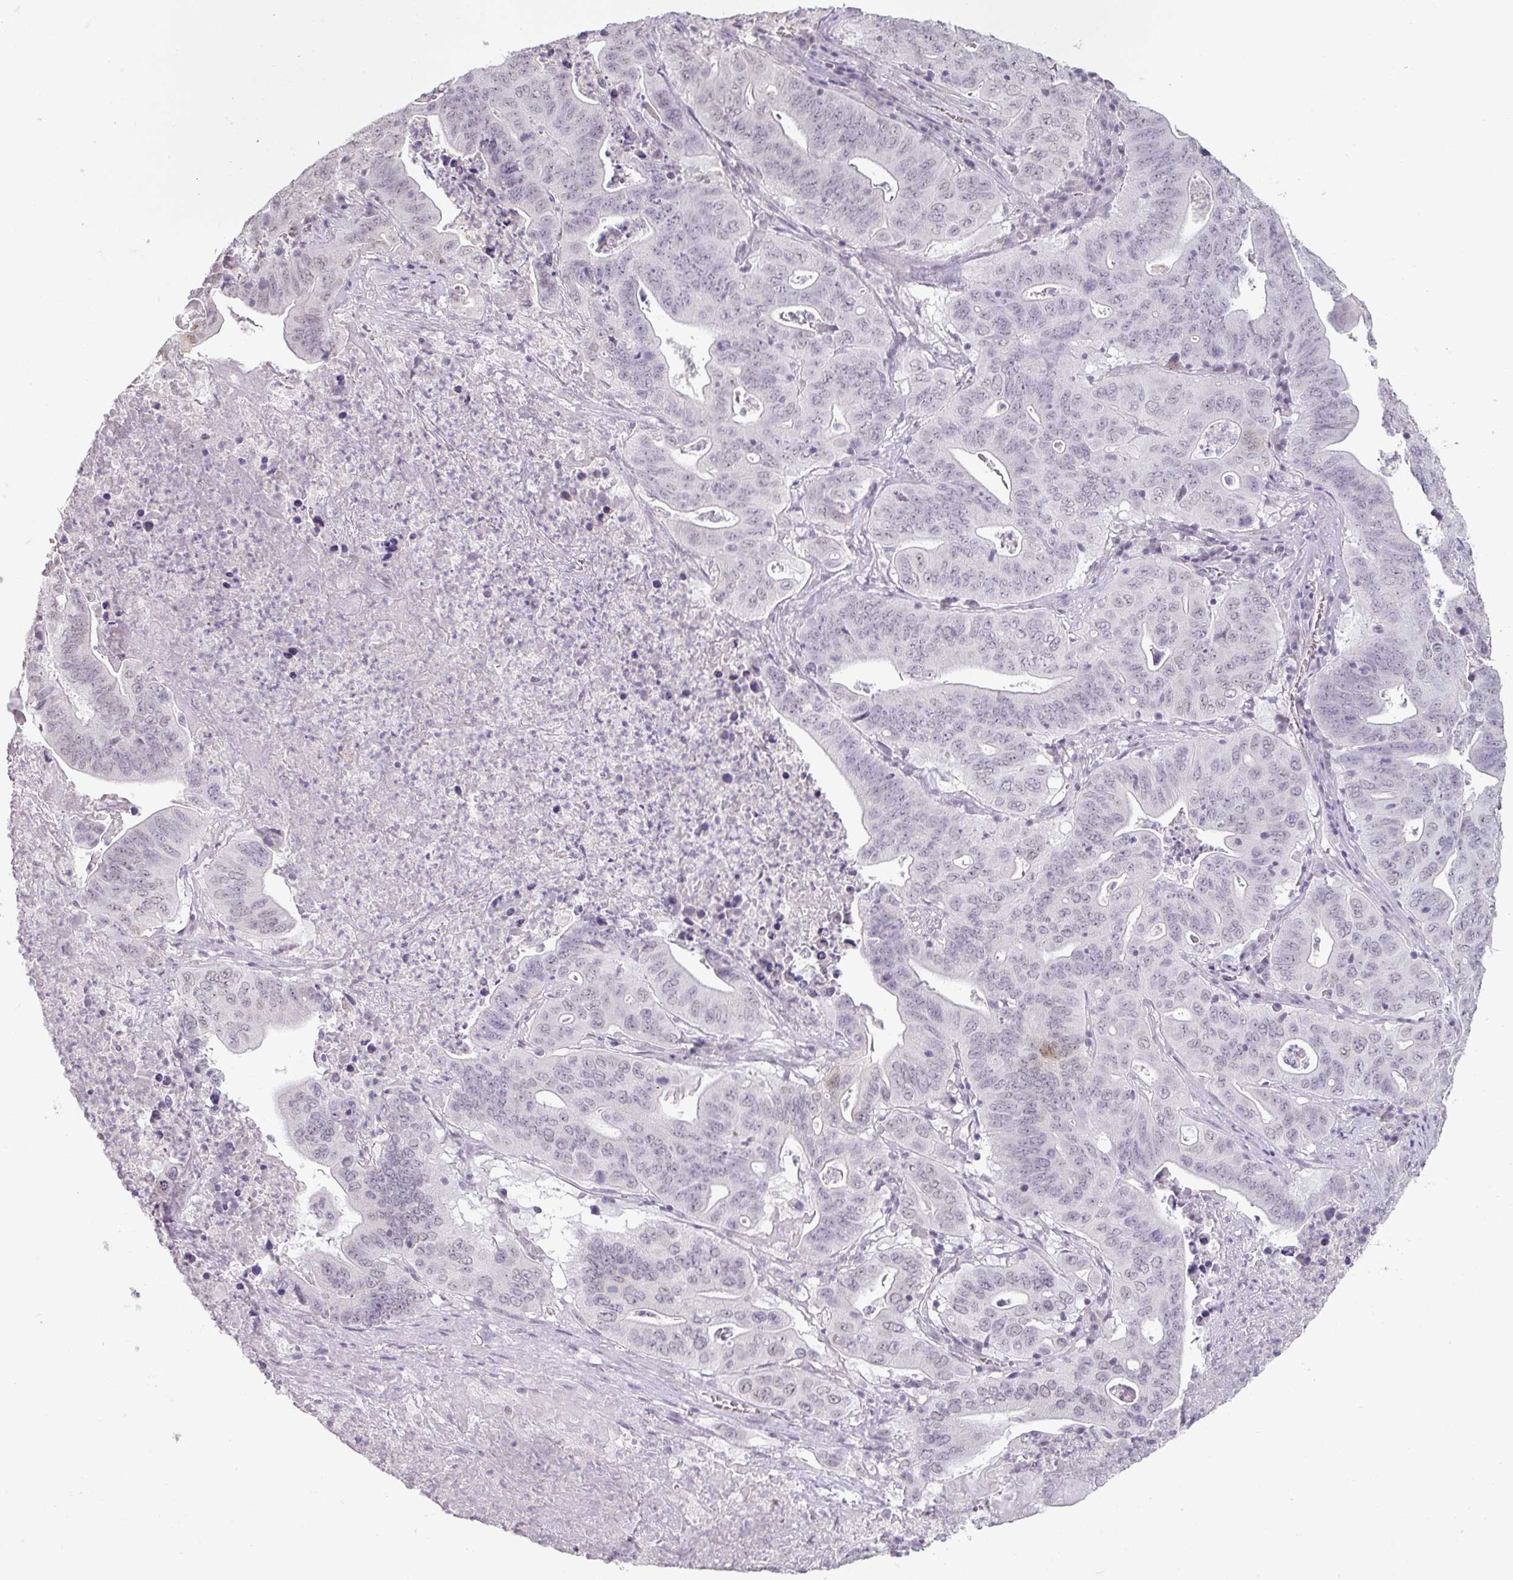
{"staining": {"intensity": "moderate", "quantity": "<25%", "location": "nuclear"}, "tissue": "lung cancer", "cell_type": "Tumor cells", "image_type": "cancer", "snomed": [{"axis": "morphology", "description": "Adenocarcinoma, NOS"}, {"axis": "topography", "description": "Lung"}], "caption": "IHC of human lung cancer (adenocarcinoma) demonstrates low levels of moderate nuclear expression in approximately <25% of tumor cells. The protein is stained brown, and the nuclei are stained in blue (DAB (3,3'-diaminobenzidine) IHC with brightfield microscopy, high magnification).", "gene": "SPRR1A", "patient": {"sex": "female", "age": 60}}